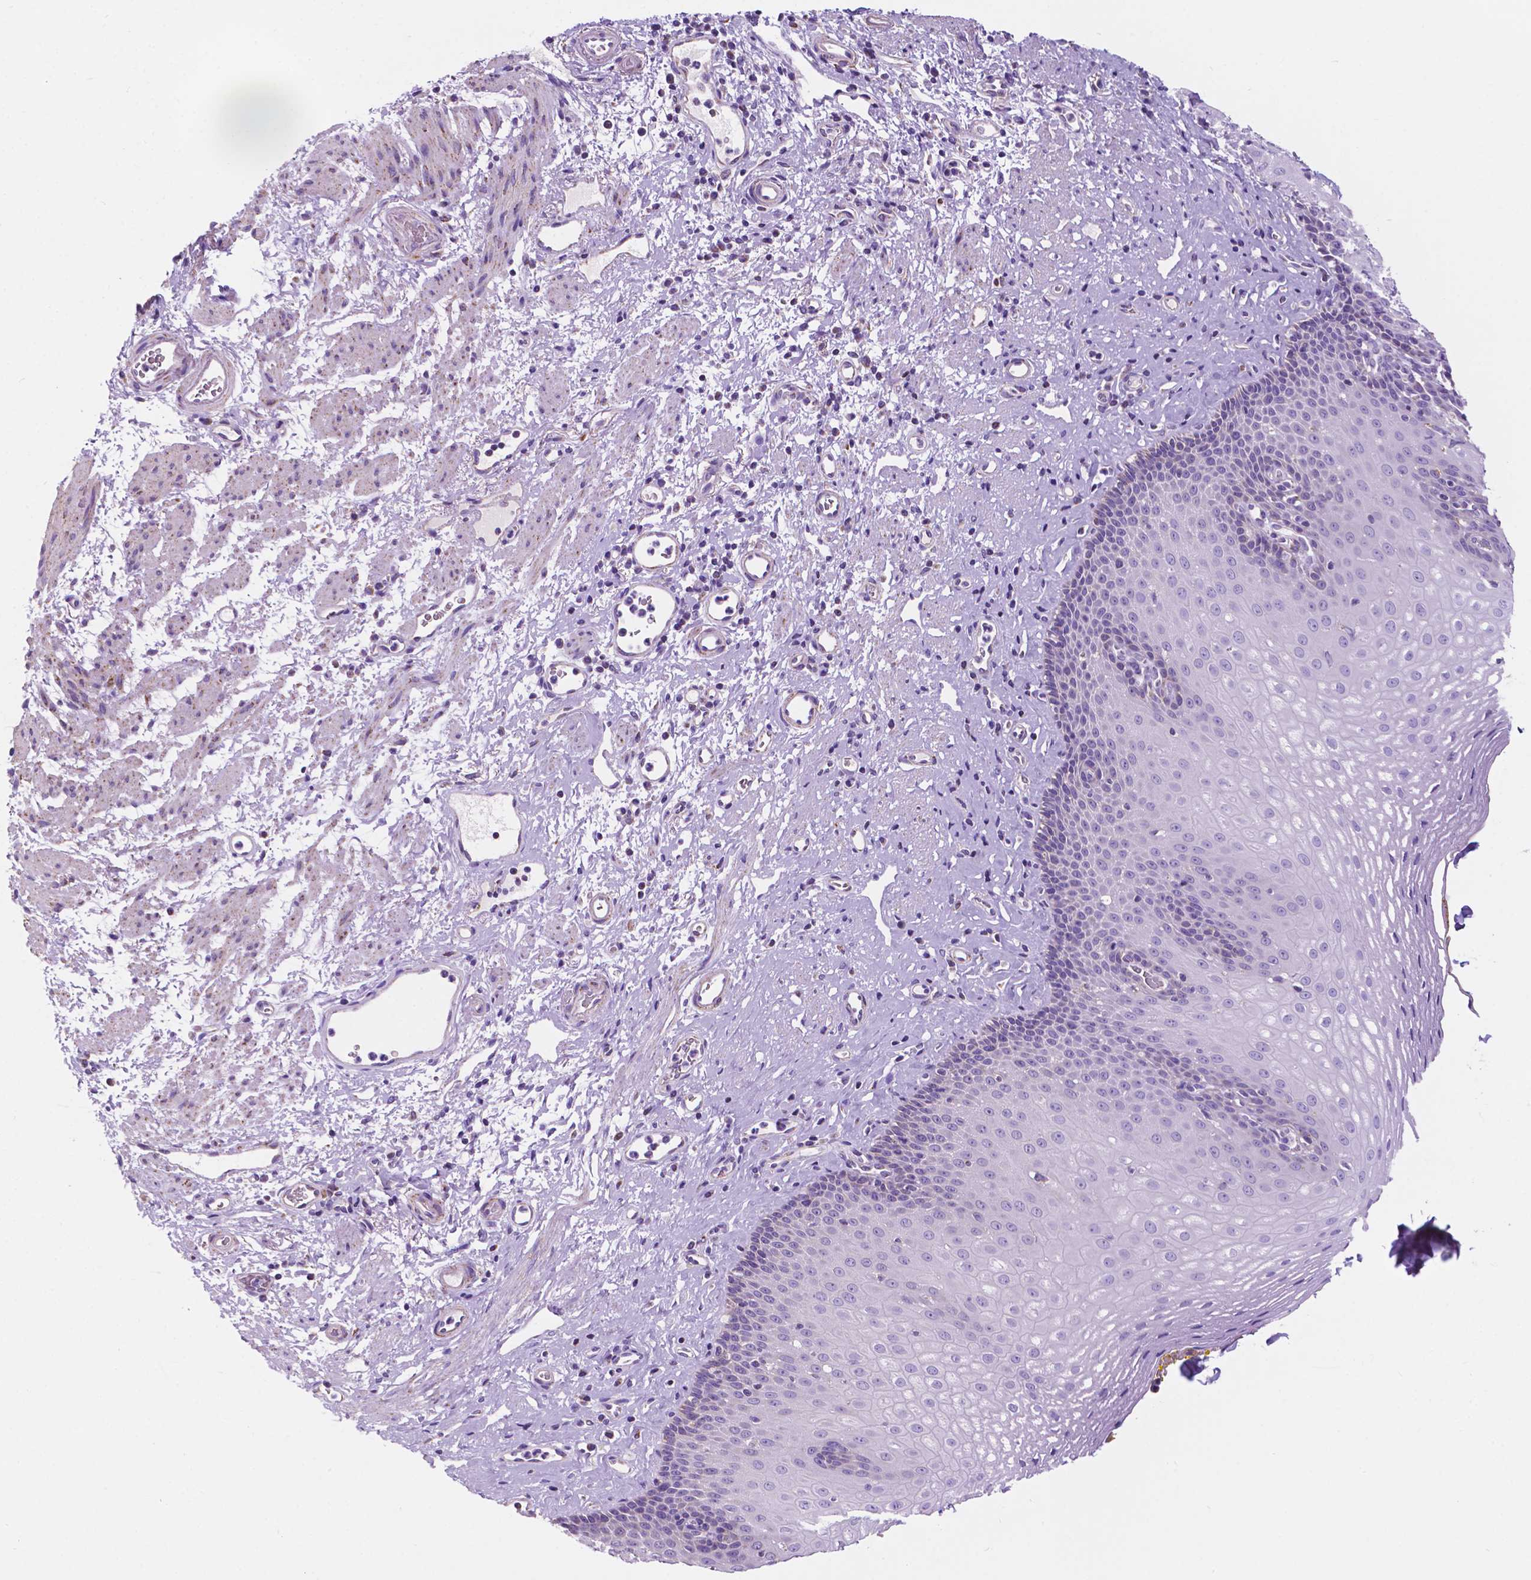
{"staining": {"intensity": "negative", "quantity": "none", "location": "none"}, "tissue": "esophagus", "cell_type": "Squamous epithelial cells", "image_type": "normal", "snomed": [{"axis": "morphology", "description": "Normal tissue, NOS"}, {"axis": "topography", "description": "Esophagus"}], "caption": "This image is of benign esophagus stained with IHC to label a protein in brown with the nuclei are counter-stained blue. There is no expression in squamous epithelial cells. (DAB (3,3'-diaminobenzidine) immunohistochemistry (IHC) visualized using brightfield microscopy, high magnification).", "gene": "TRPV5", "patient": {"sex": "female", "age": 68}}